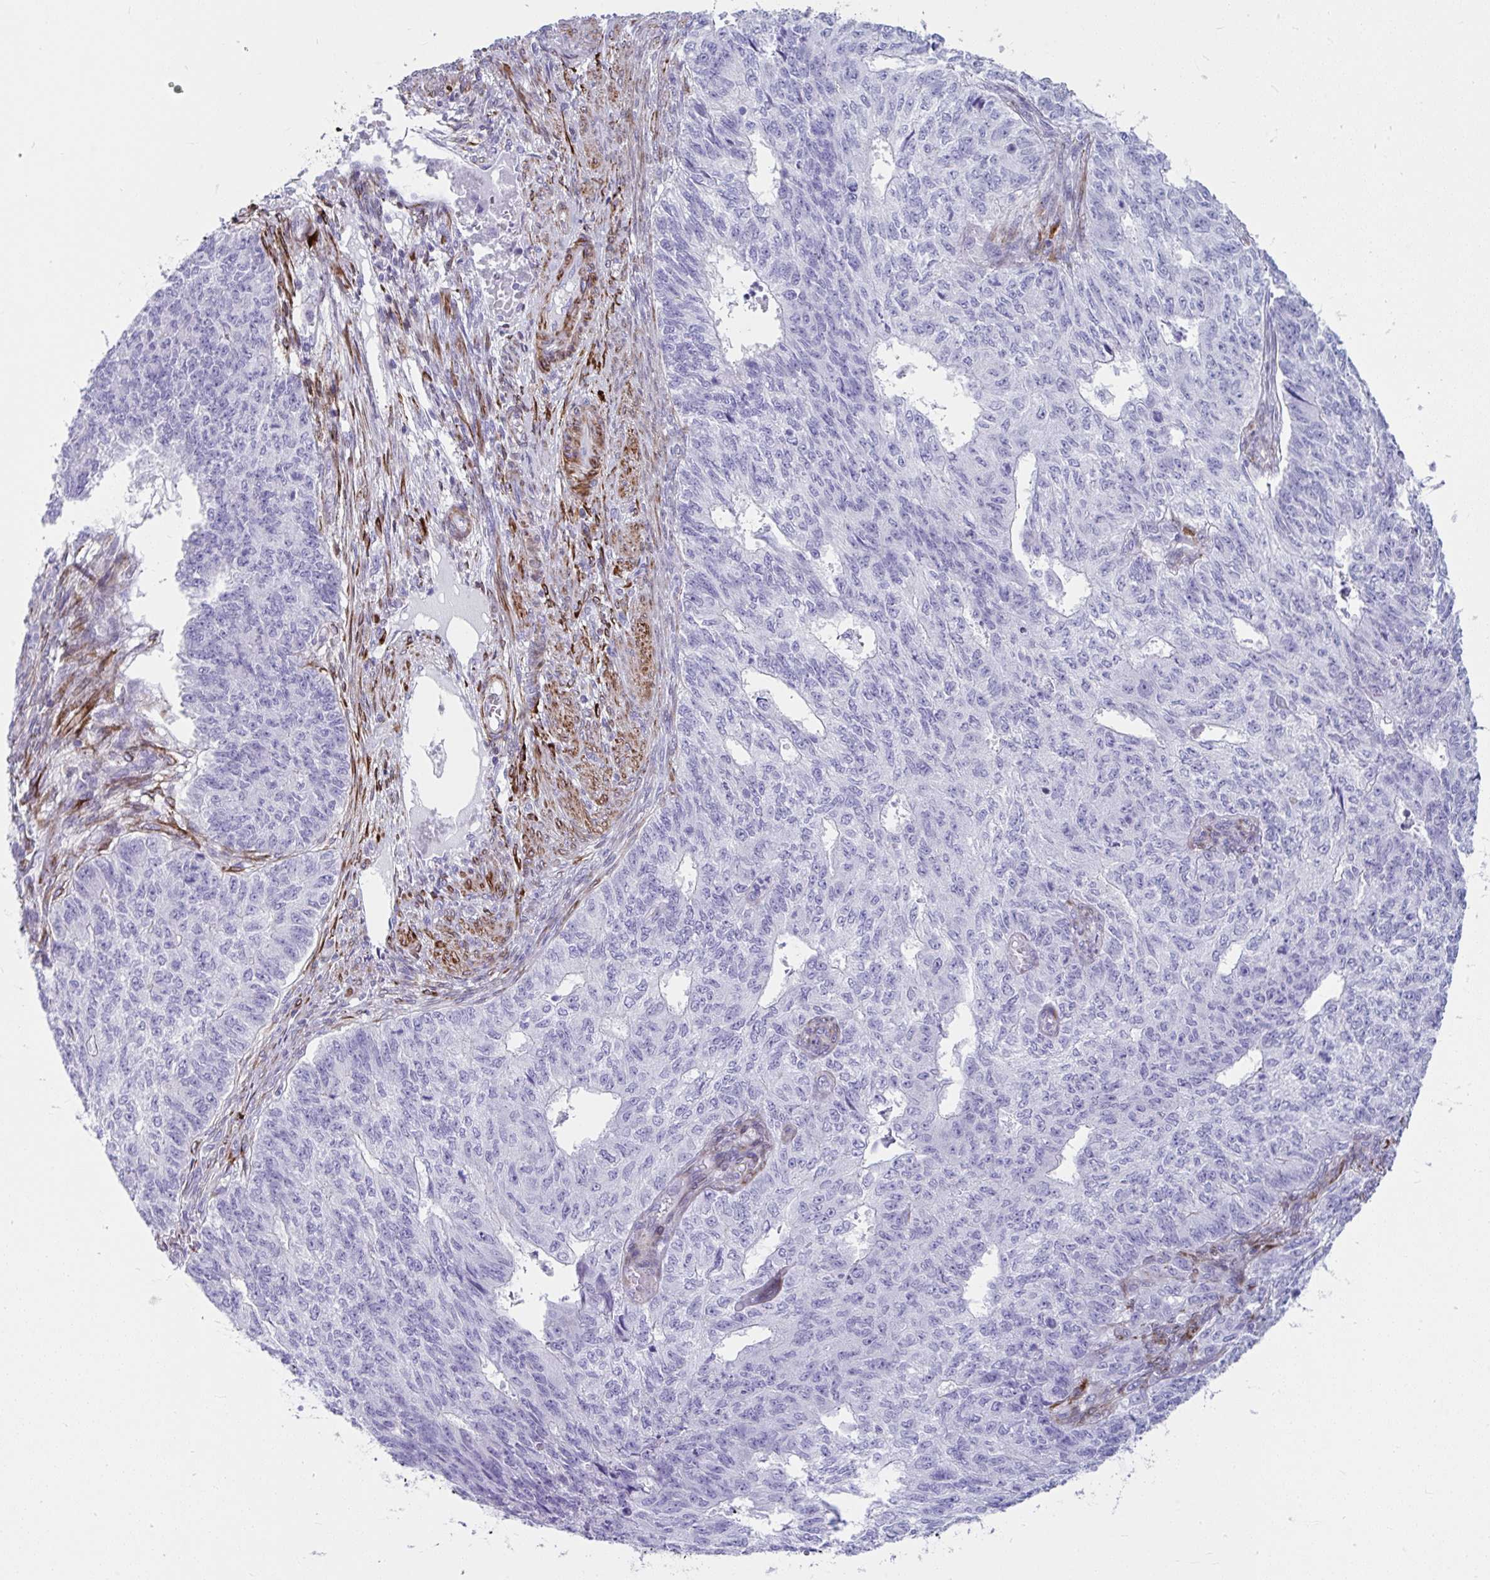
{"staining": {"intensity": "negative", "quantity": "none", "location": "none"}, "tissue": "endometrial cancer", "cell_type": "Tumor cells", "image_type": "cancer", "snomed": [{"axis": "morphology", "description": "Adenocarcinoma, NOS"}, {"axis": "topography", "description": "Endometrium"}], "caption": "Immunohistochemistry of adenocarcinoma (endometrial) reveals no staining in tumor cells.", "gene": "GRXCR2", "patient": {"sex": "female", "age": 32}}